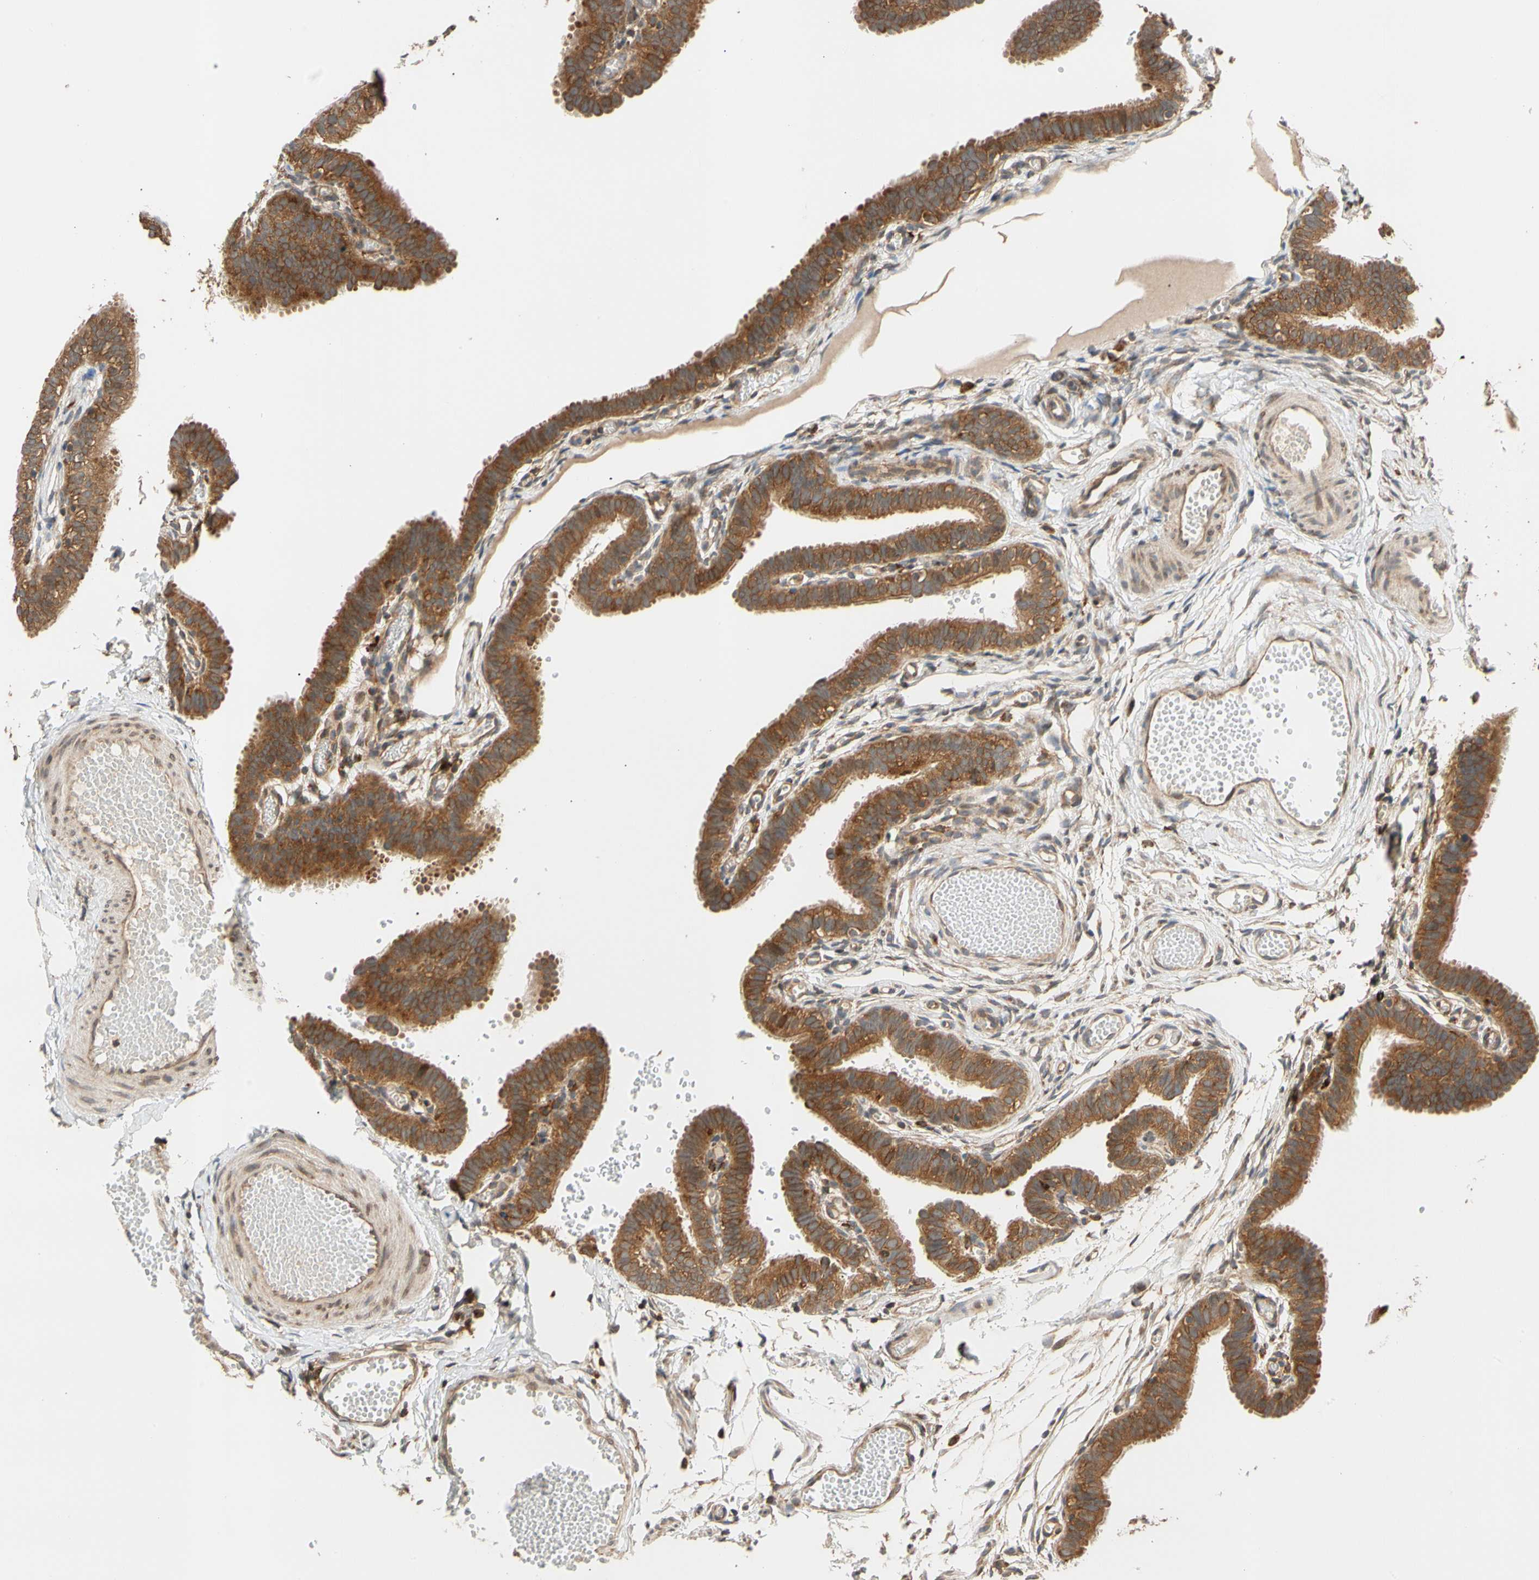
{"staining": {"intensity": "strong", "quantity": ">75%", "location": "cytoplasmic/membranous"}, "tissue": "fallopian tube", "cell_type": "Glandular cells", "image_type": "normal", "snomed": [{"axis": "morphology", "description": "Normal tissue, NOS"}, {"axis": "topography", "description": "Fallopian tube"}, {"axis": "topography", "description": "Placenta"}], "caption": "Strong cytoplasmic/membranous staining for a protein is appreciated in approximately >75% of glandular cells of normal fallopian tube using immunohistochemistry (IHC).", "gene": "ANKHD1", "patient": {"sex": "female", "age": 34}}